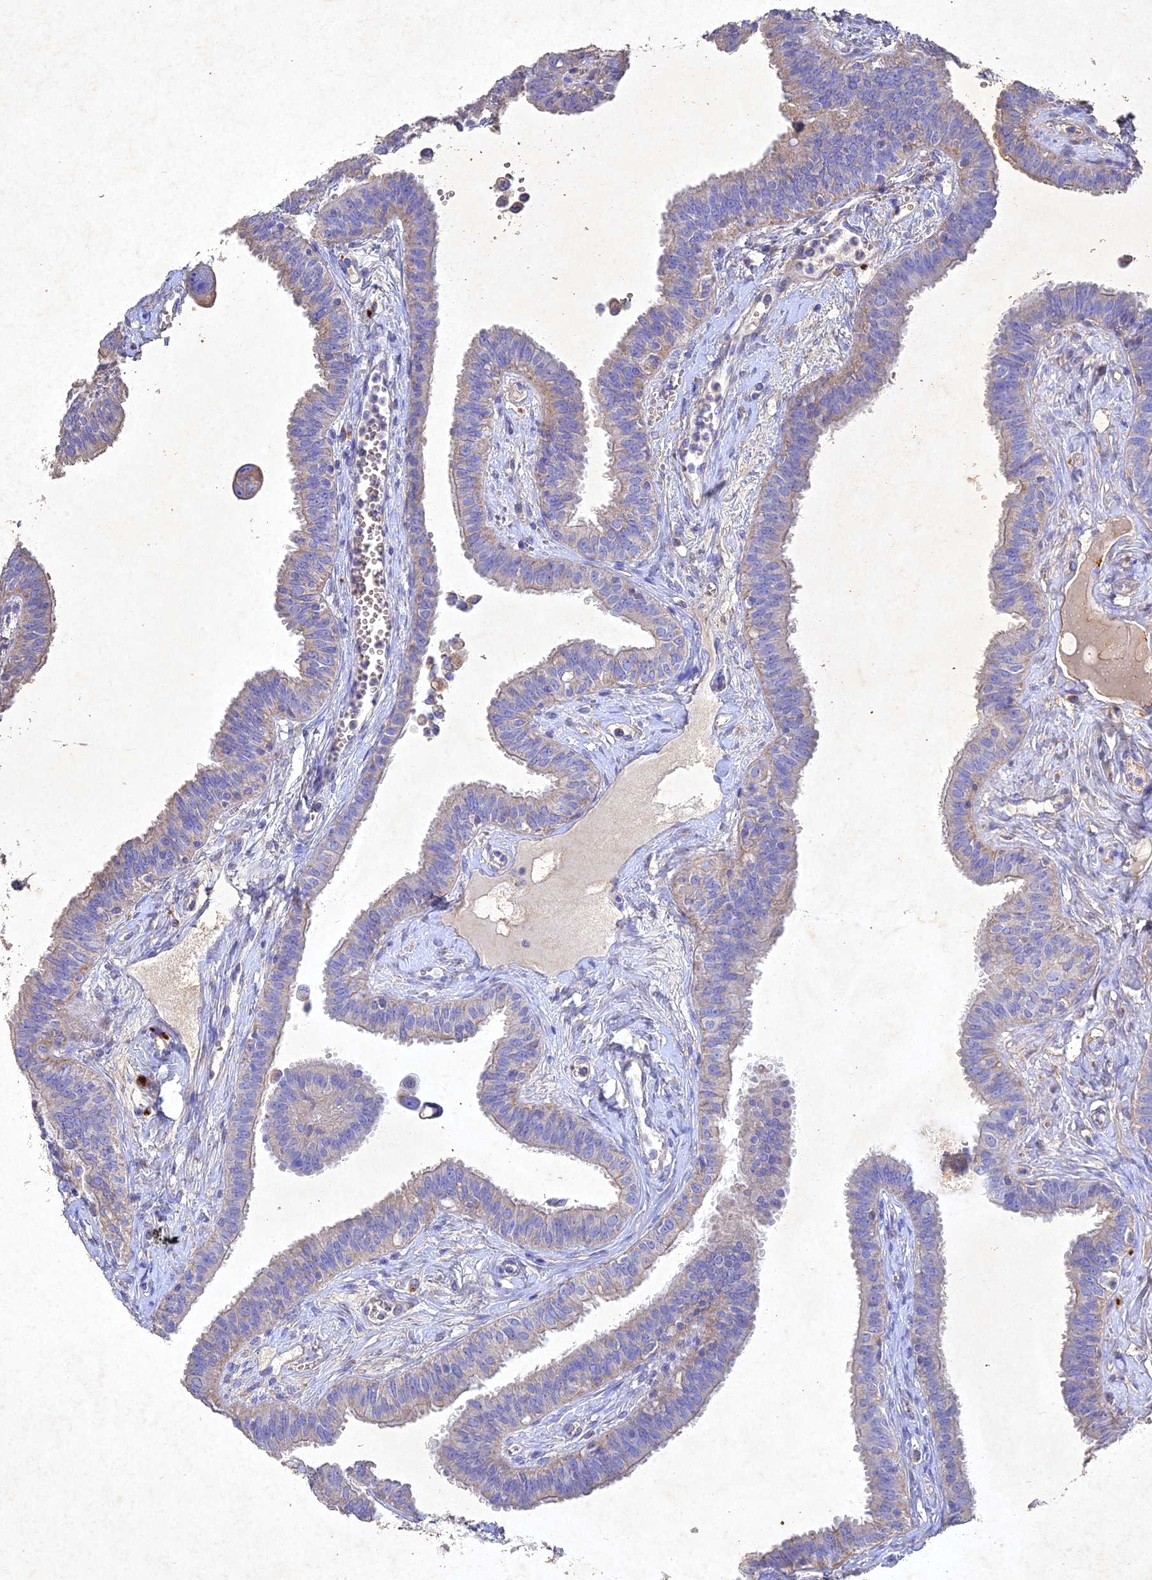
{"staining": {"intensity": "negative", "quantity": "none", "location": "none"}, "tissue": "fallopian tube", "cell_type": "Glandular cells", "image_type": "normal", "snomed": [{"axis": "morphology", "description": "Normal tissue, NOS"}, {"axis": "morphology", "description": "Carcinoma, NOS"}, {"axis": "topography", "description": "Fallopian tube"}, {"axis": "topography", "description": "Ovary"}], "caption": "This is an immunohistochemistry (IHC) photomicrograph of unremarkable human fallopian tube. There is no expression in glandular cells.", "gene": "NDUFV1", "patient": {"sex": "female", "age": 59}}